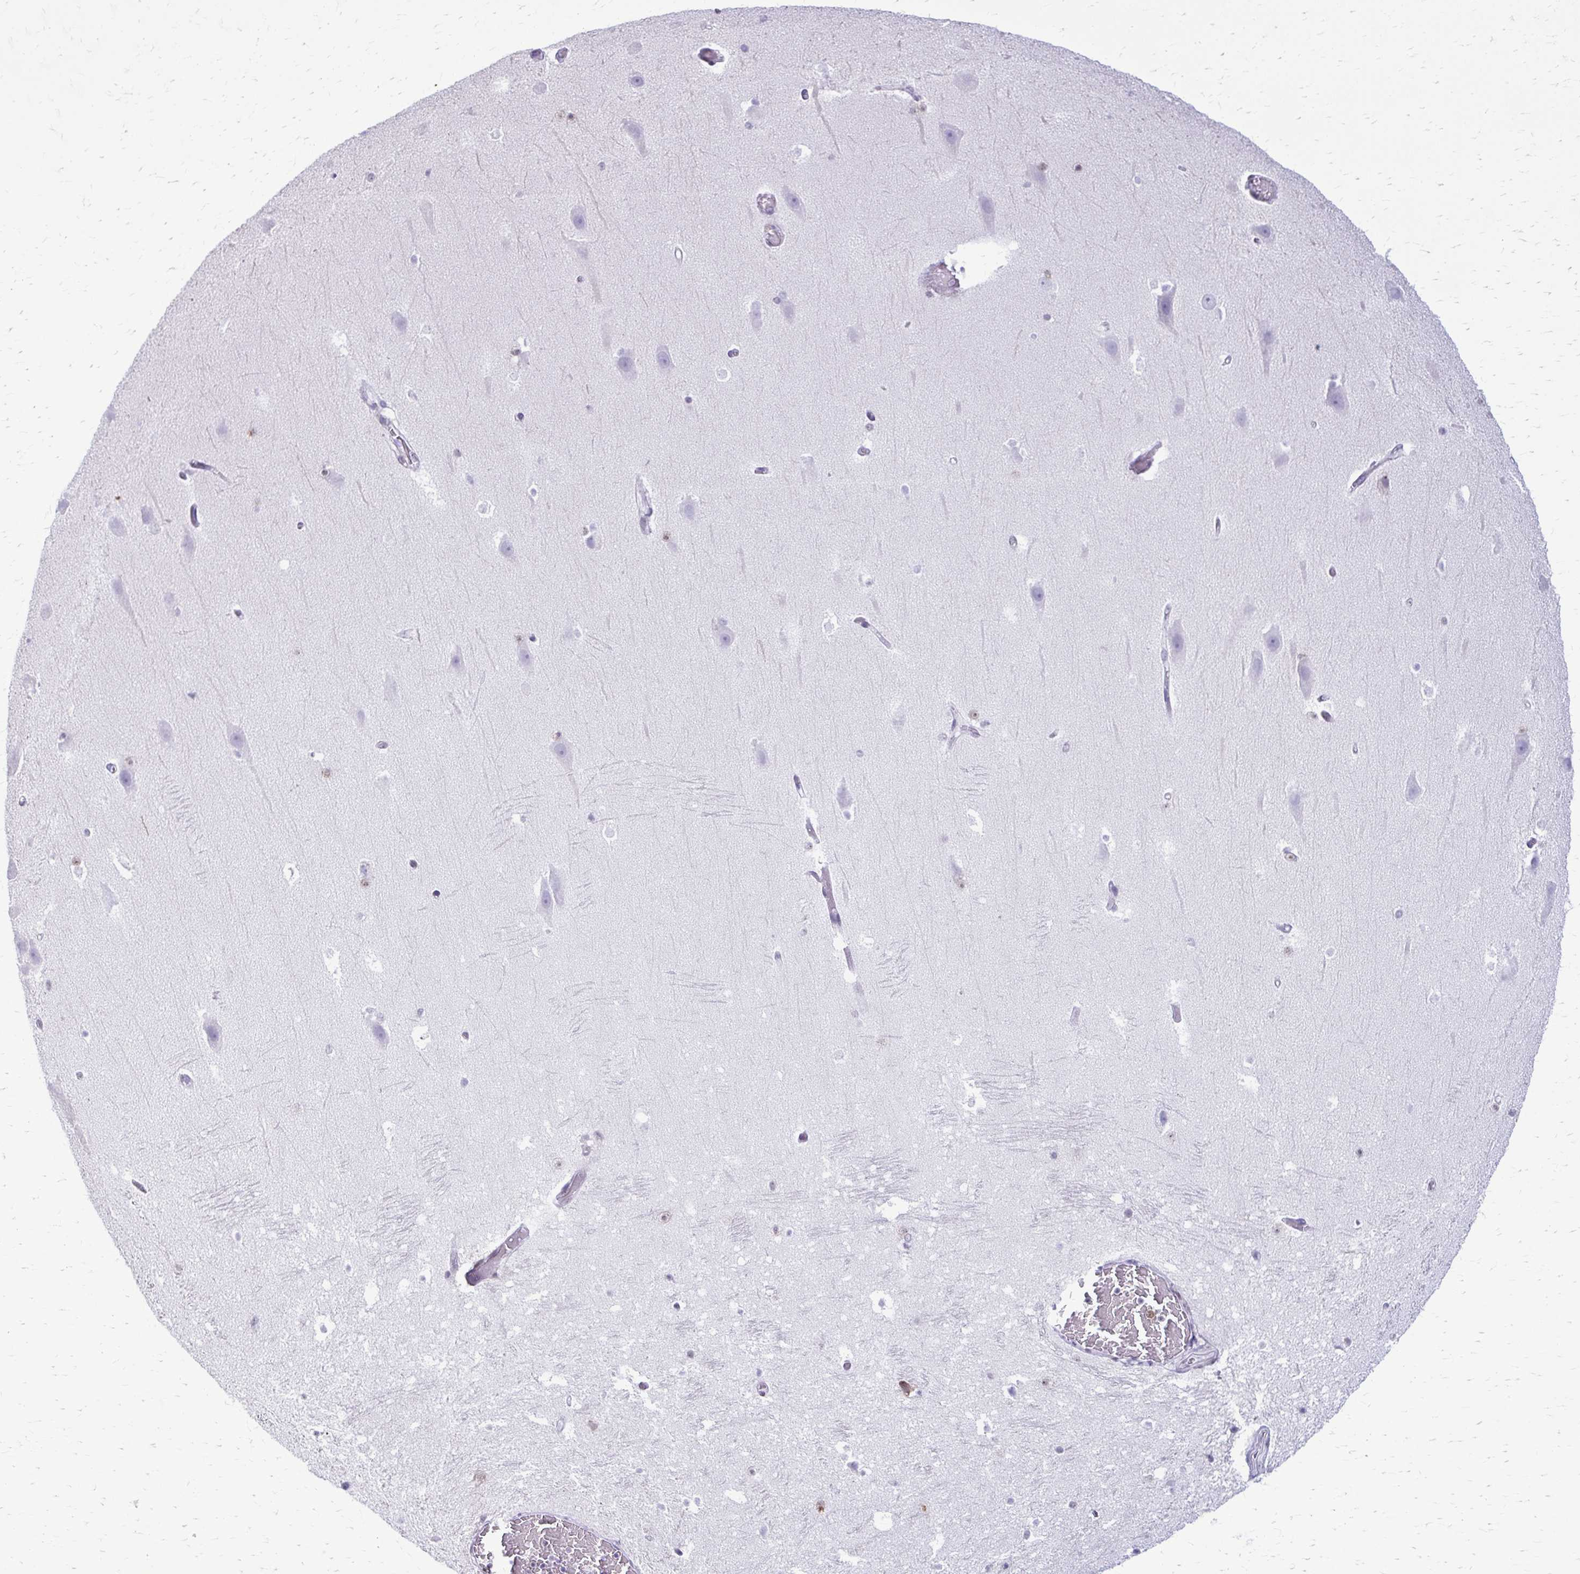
{"staining": {"intensity": "negative", "quantity": "none", "location": "none"}, "tissue": "hippocampus", "cell_type": "Glial cells", "image_type": "normal", "snomed": [{"axis": "morphology", "description": "Normal tissue, NOS"}, {"axis": "topography", "description": "Hippocampus"}], "caption": "Immunohistochemistry (IHC) photomicrograph of unremarkable hippocampus: human hippocampus stained with DAB (3,3'-diaminobenzidine) exhibits no significant protein staining in glial cells.", "gene": "PROSER1", "patient": {"sex": "male", "age": 26}}